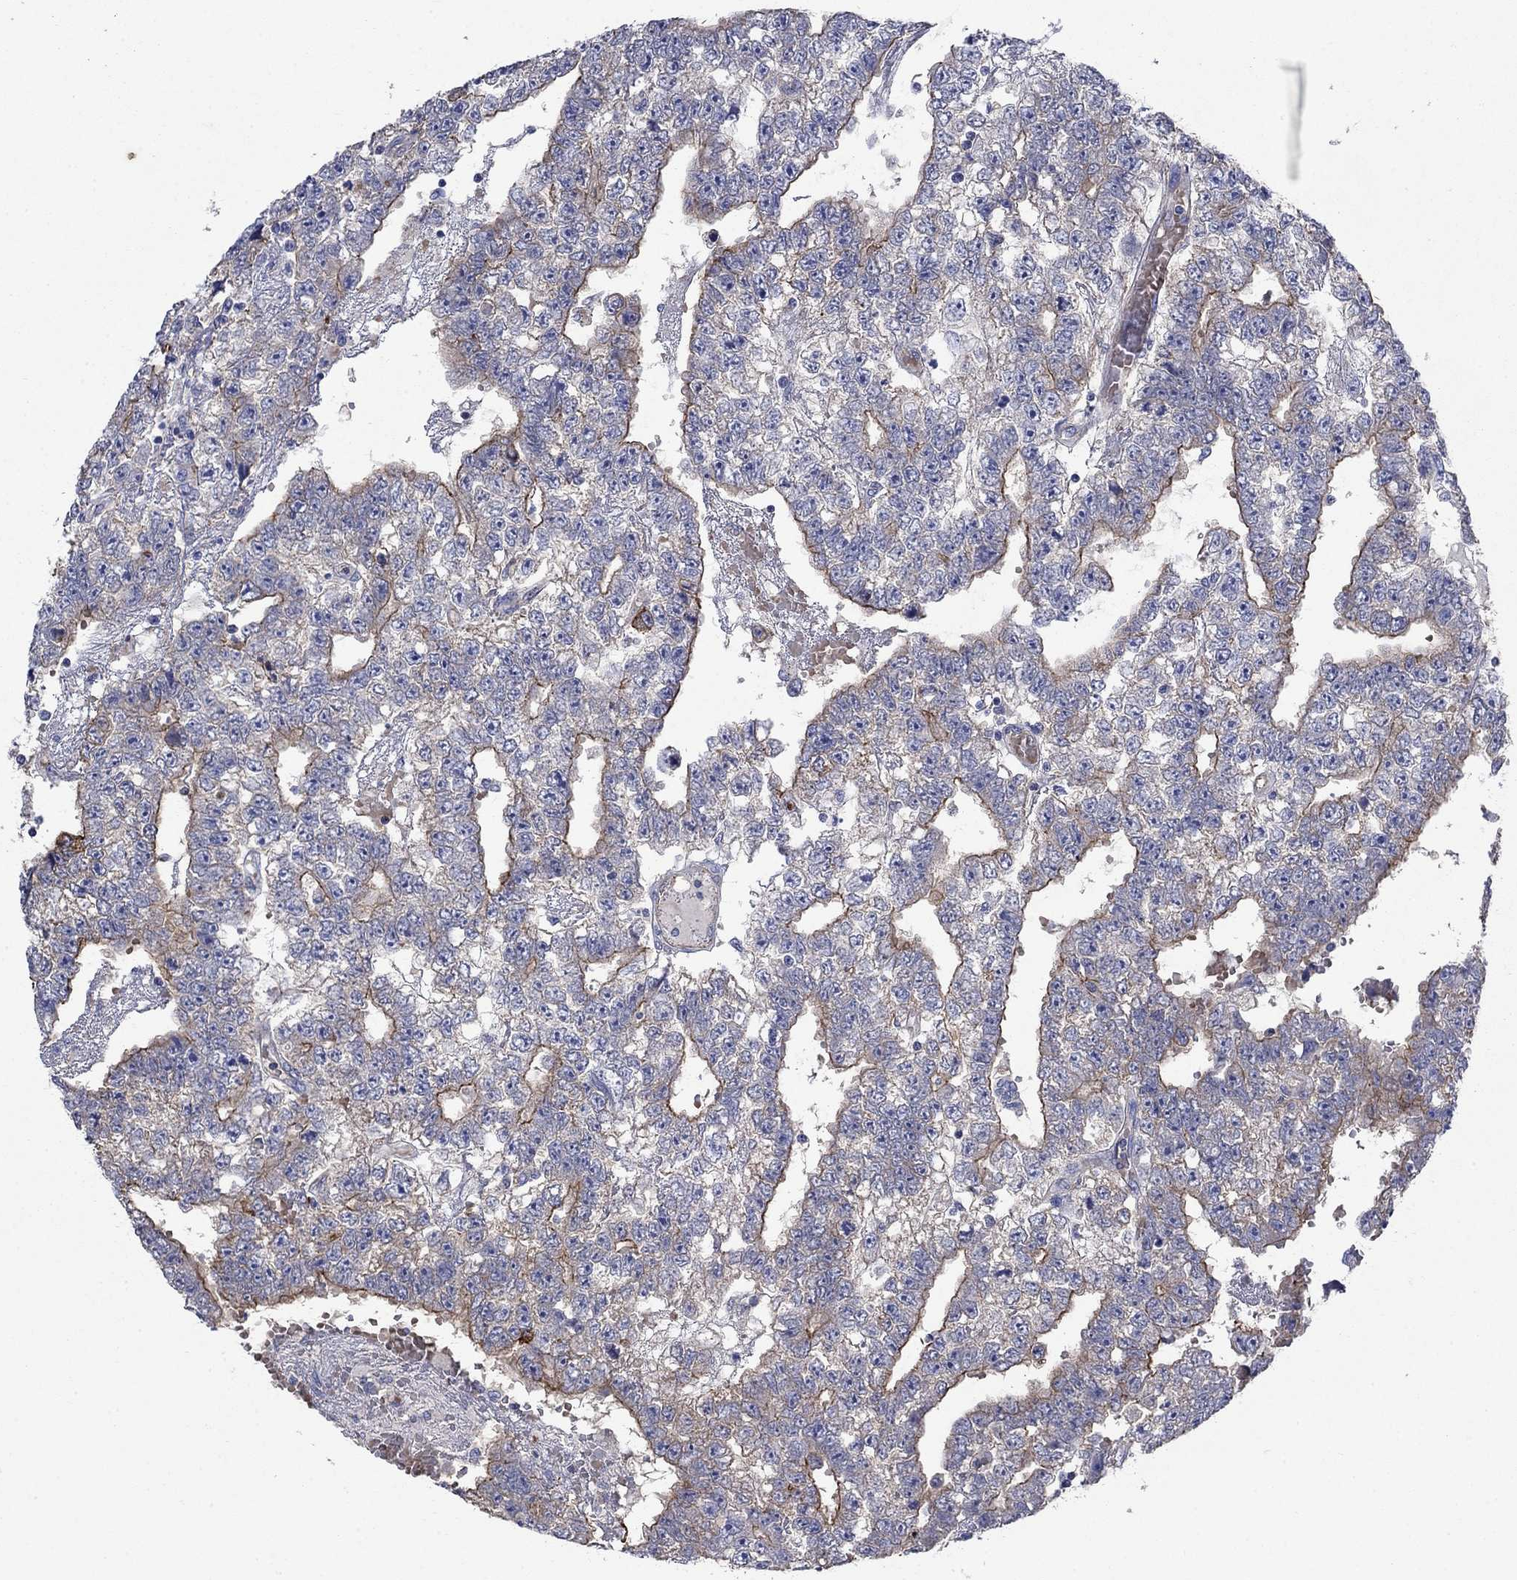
{"staining": {"intensity": "moderate", "quantity": "<25%", "location": "cytoplasmic/membranous"}, "tissue": "testis cancer", "cell_type": "Tumor cells", "image_type": "cancer", "snomed": [{"axis": "morphology", "description": "Carcinoma, Embryonal, NOS"}, {"axis": "topography", "description": "Testis"}], "caption": "Moderate cytoplasmic/membranous protein staining is seen in about <25% of tumor cells in testis cancer.", "gene": "FLNC", "patient": {"sex": "male", "age": 25}}